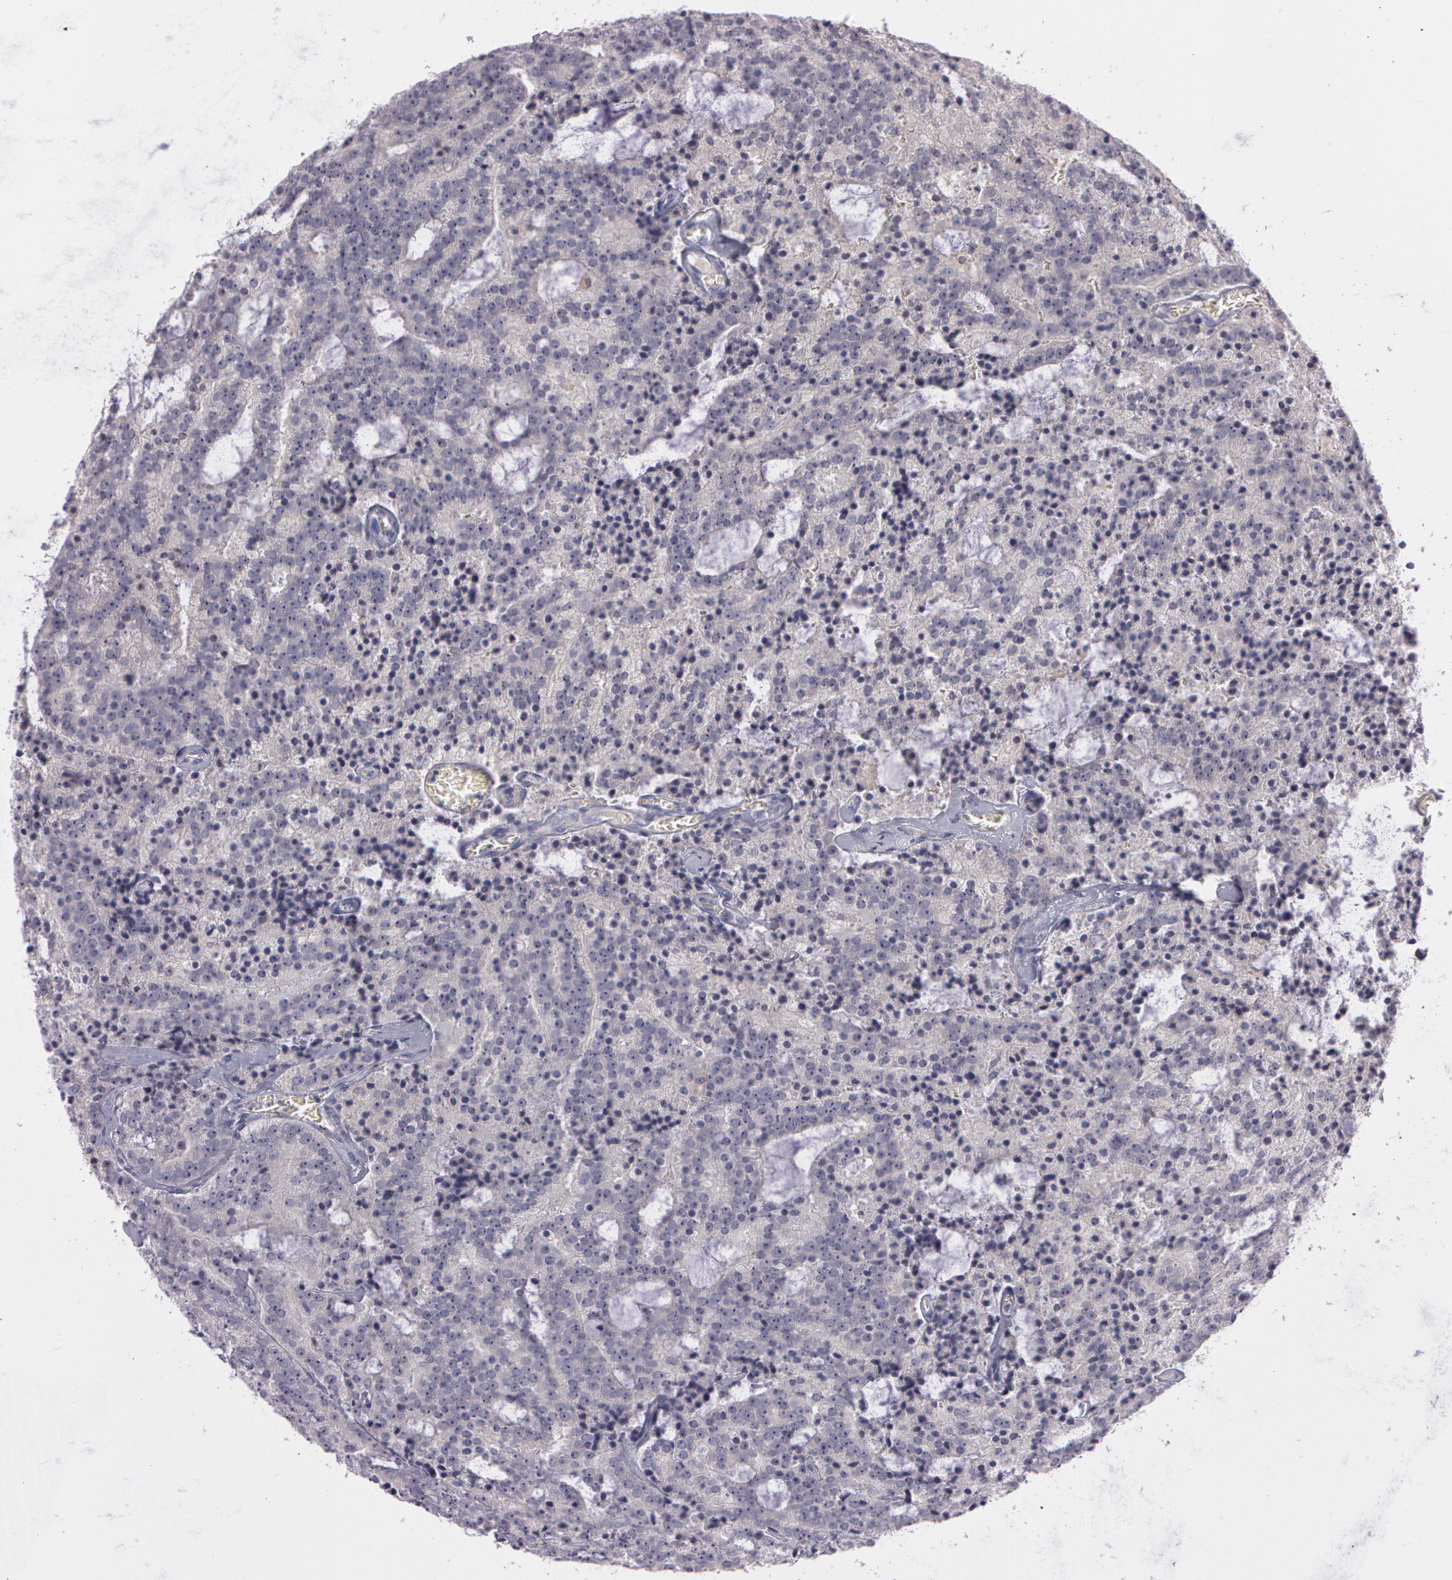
{"staining": {"intensity": "weak", "quantity": "25%-75%", "location": "cytoplasmic/membranous"}, "tissue": "prostate cancer", "cell_type": "Tumor cells", "image_type": "cancer", "snomed": [{"axis": "morphology", "description": "Adenocarcinoma, Medium grade"}, {"axis": "topography", "description": "Prostate"}], "caption": "Prostate cancer stained for a protein reveals weak cytoplasmic/membranous positivity in tumor cells. The protein is shown in brown color, while the nuclei are stained blue.", "gene": "MXRA5", "patient": {"sex": "male", "age": 65}}